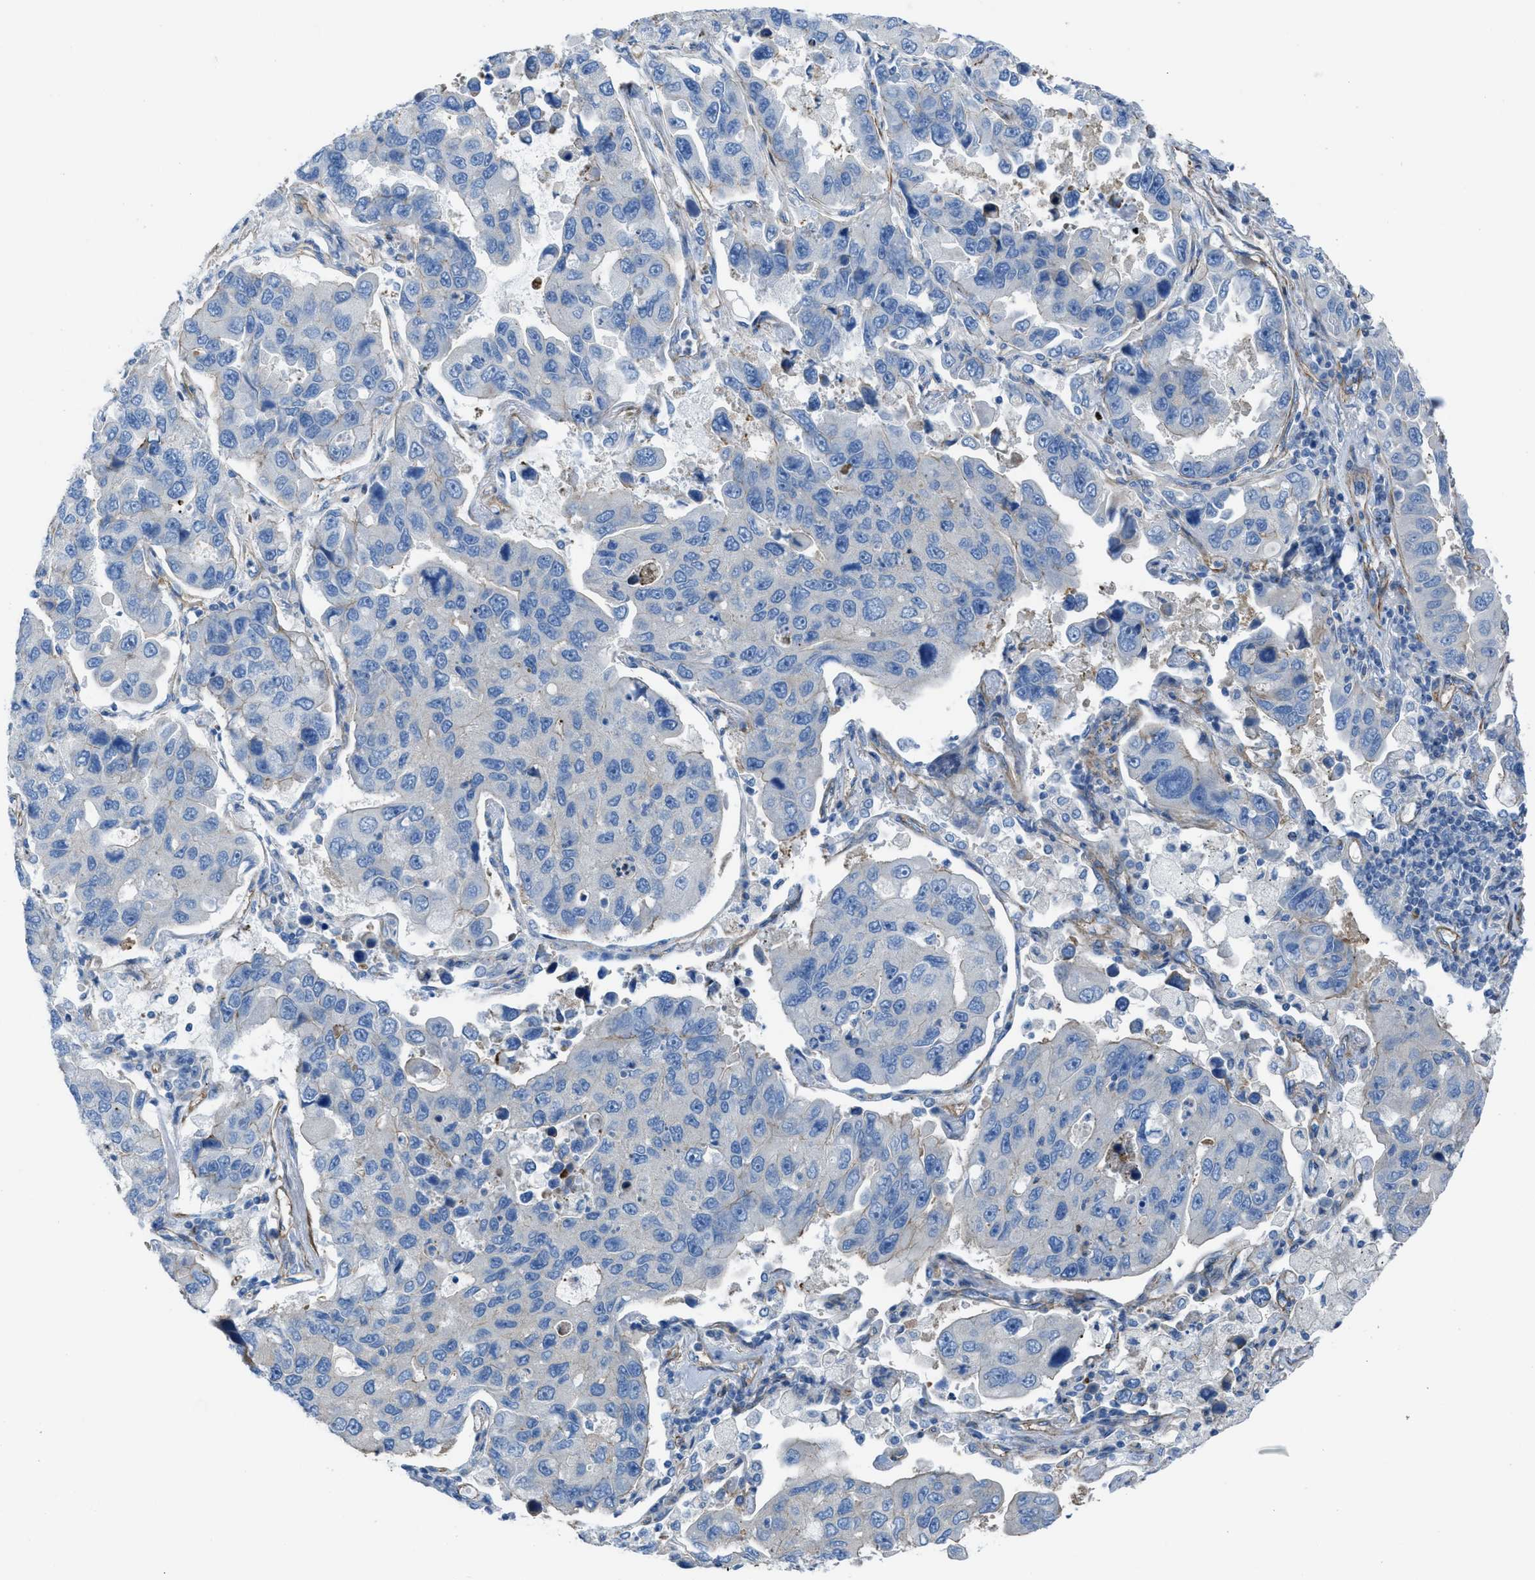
{"staining": {"intensity": "negative", "quantity": "none", "location": "none"}, "tissue": "lung cancer", "cell_type": "Tumor cells", "image_type": "cancer", "snomed": [{"axis": "morphology", "description": "Adenocarcinoma, NOS"}, {"axis": "topography", "description": "Lung"}], "caption": "There is no significant staining in tumor cells of lung adenocarcinoma.", "gene": "KCNH7", "patient": {"sex": "male", "age": 64}}